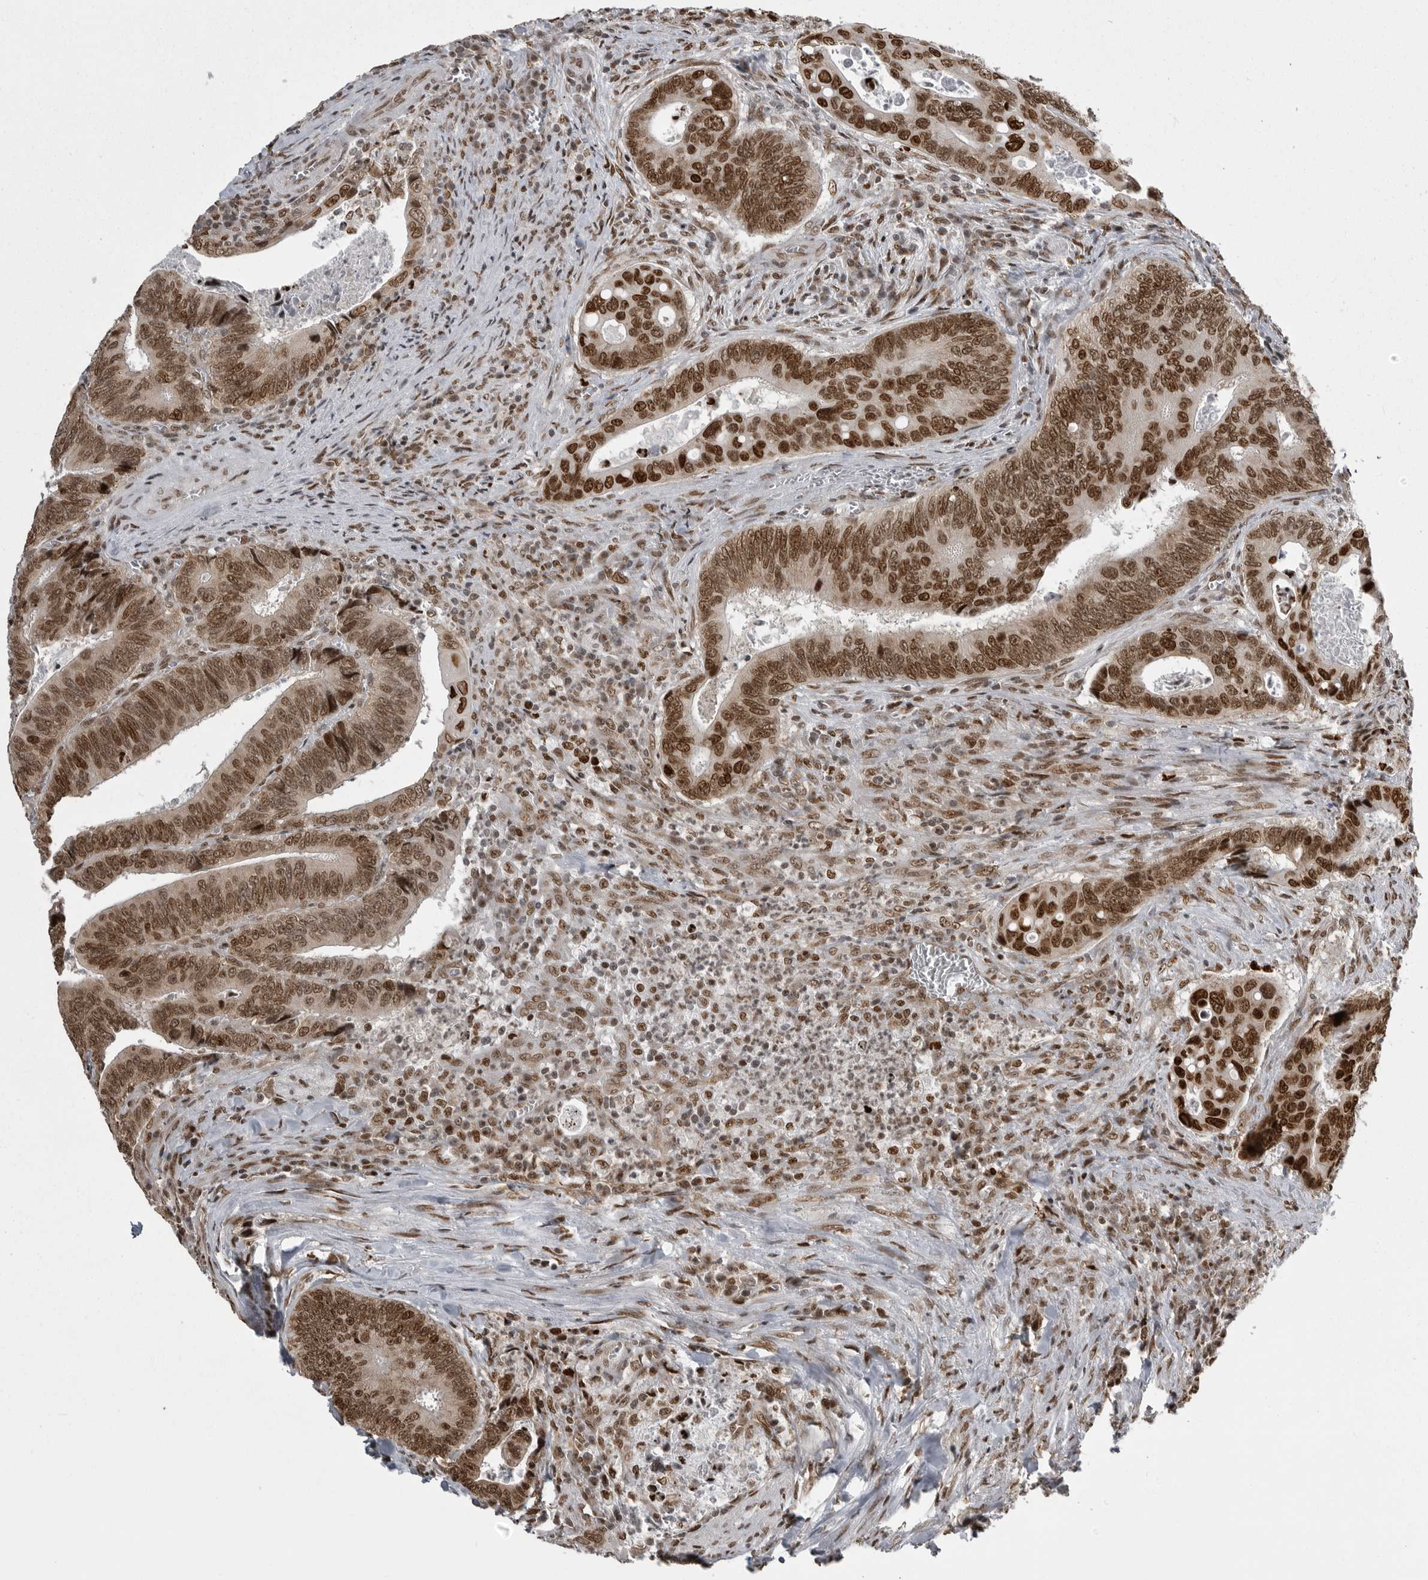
{"staining": {"intensity": "strong", "quantity": ">75%", "location": "nuclear"}, "tissue": "colorectal cancer", "cell_type": "Tumor cells", "image_type": "cancer", "snomed": [{"axis": "morphology", "description": "Inflammation, NOS"}, {"axis": "morphology", "description": "Adenocarcinoma, NOS"}, {"axis": "topography", "description": "Colon"}], "caption": "Strong nuclear protein positivity is identified in approximately >75% of tumor cells in colorectal cancer.", "gene": "YAF2", "patient": {"sex": "male", "age": 72}}